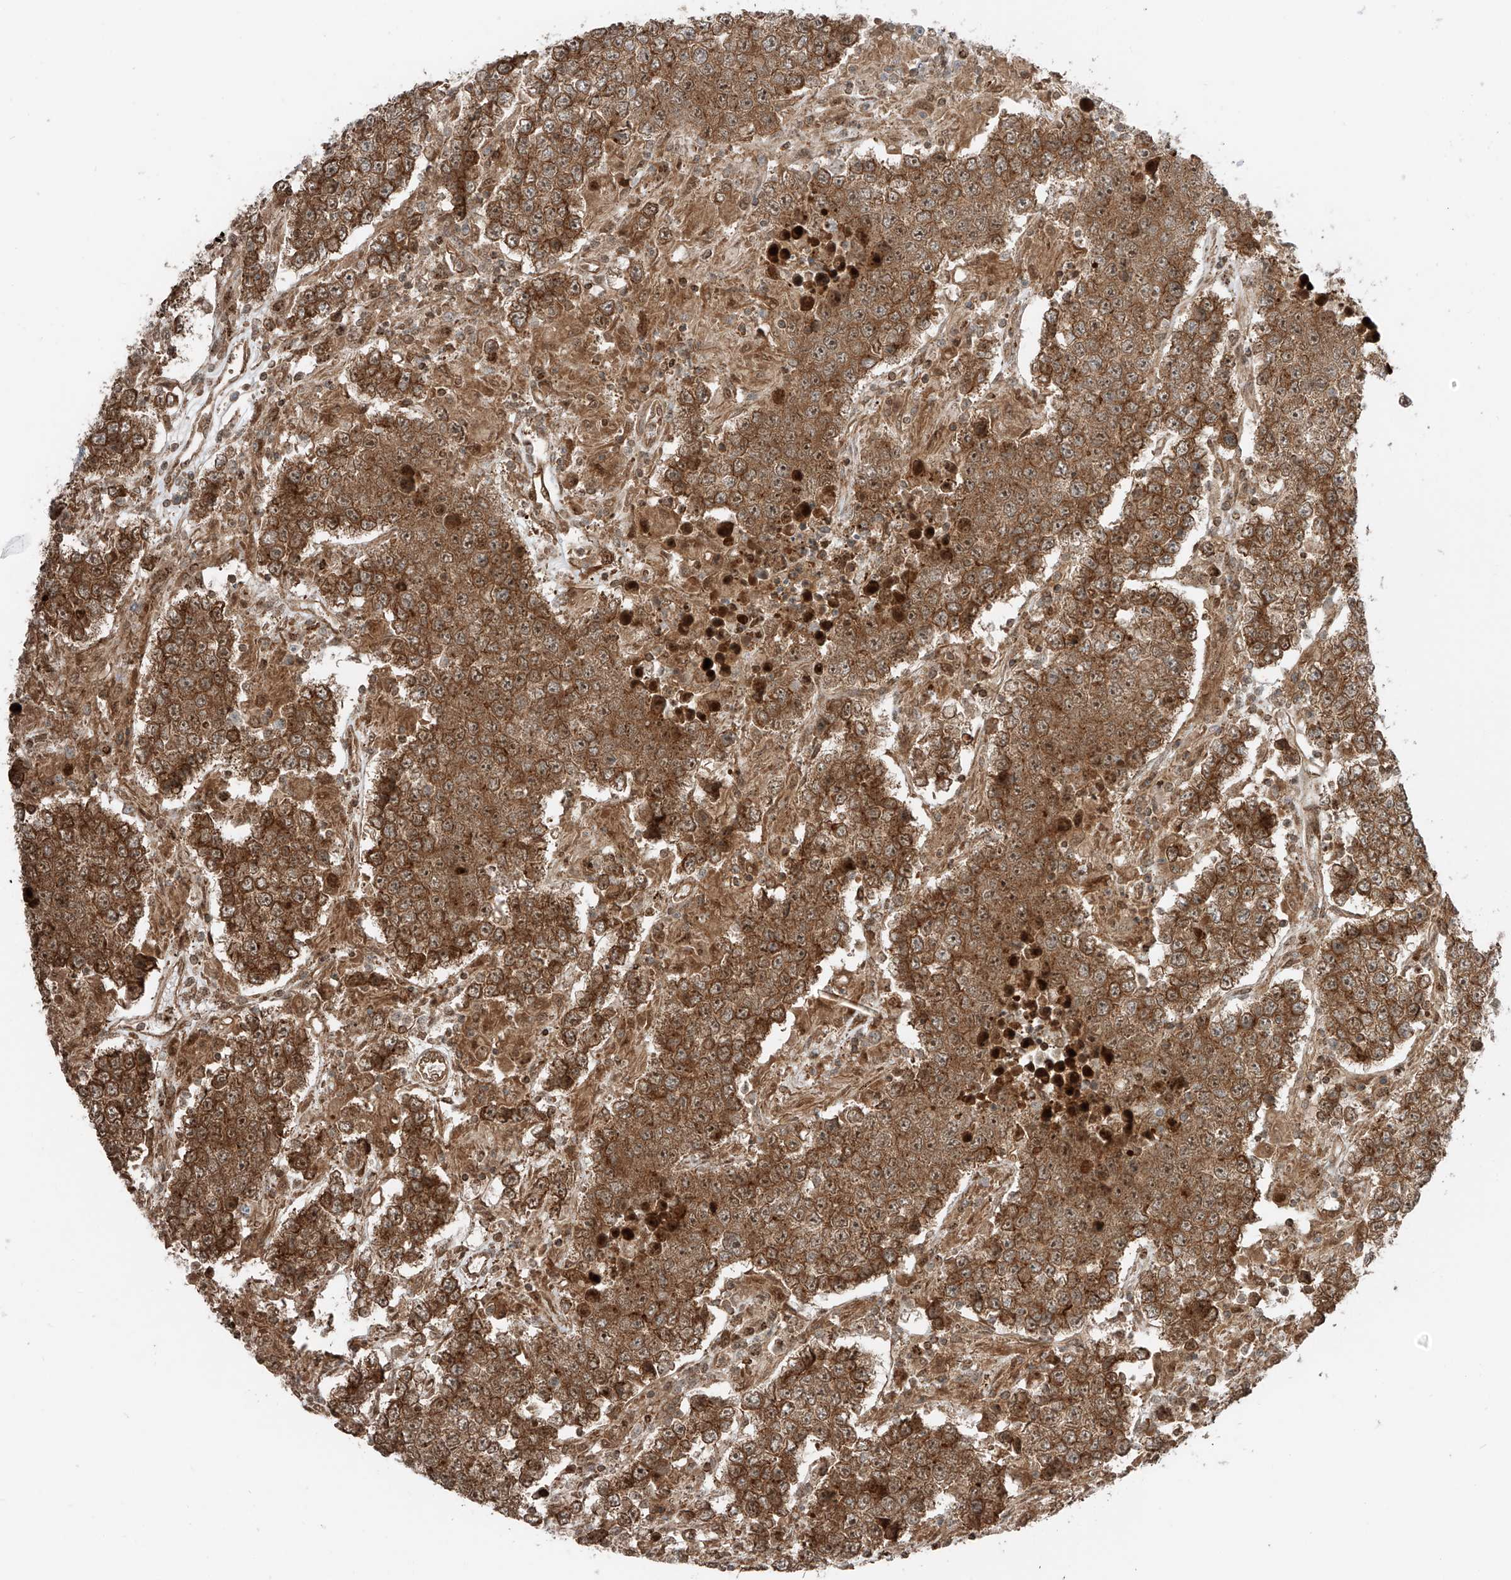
{"staining": {"intensity": "strong", "quantity": ">75%", "location": "cytoplasmic/membranous,nuclear"}, "tissue": "testis cancer", "cell_type": "Tumor cells", "image_type": "cancer", "snomed": [{"axis": "morphology", "description": "Normal tissue, NOS"}, {"axis": "morphology", "description": "Urothelial carcinoma, High grade"}, {"axis": "morphology", "description": "Seminoma, NOS"}, {"axis": "morphology", "description": "Carcinoma, Embryonal, NOS"}, {"axis": "topography", "description": "Urinary bladder"}, {"axis": "topography", "description": "Testis"}], "caption": "Immunohistochemistry (IHC) (DAB) staining of seminoma (testis) demonstrates strong cytoplasmic/membranous and nuclear protein positivity in approximately >75% of tumor cells.", "gene": "USP48", "patient": {"sex": "male", "age": 41}}